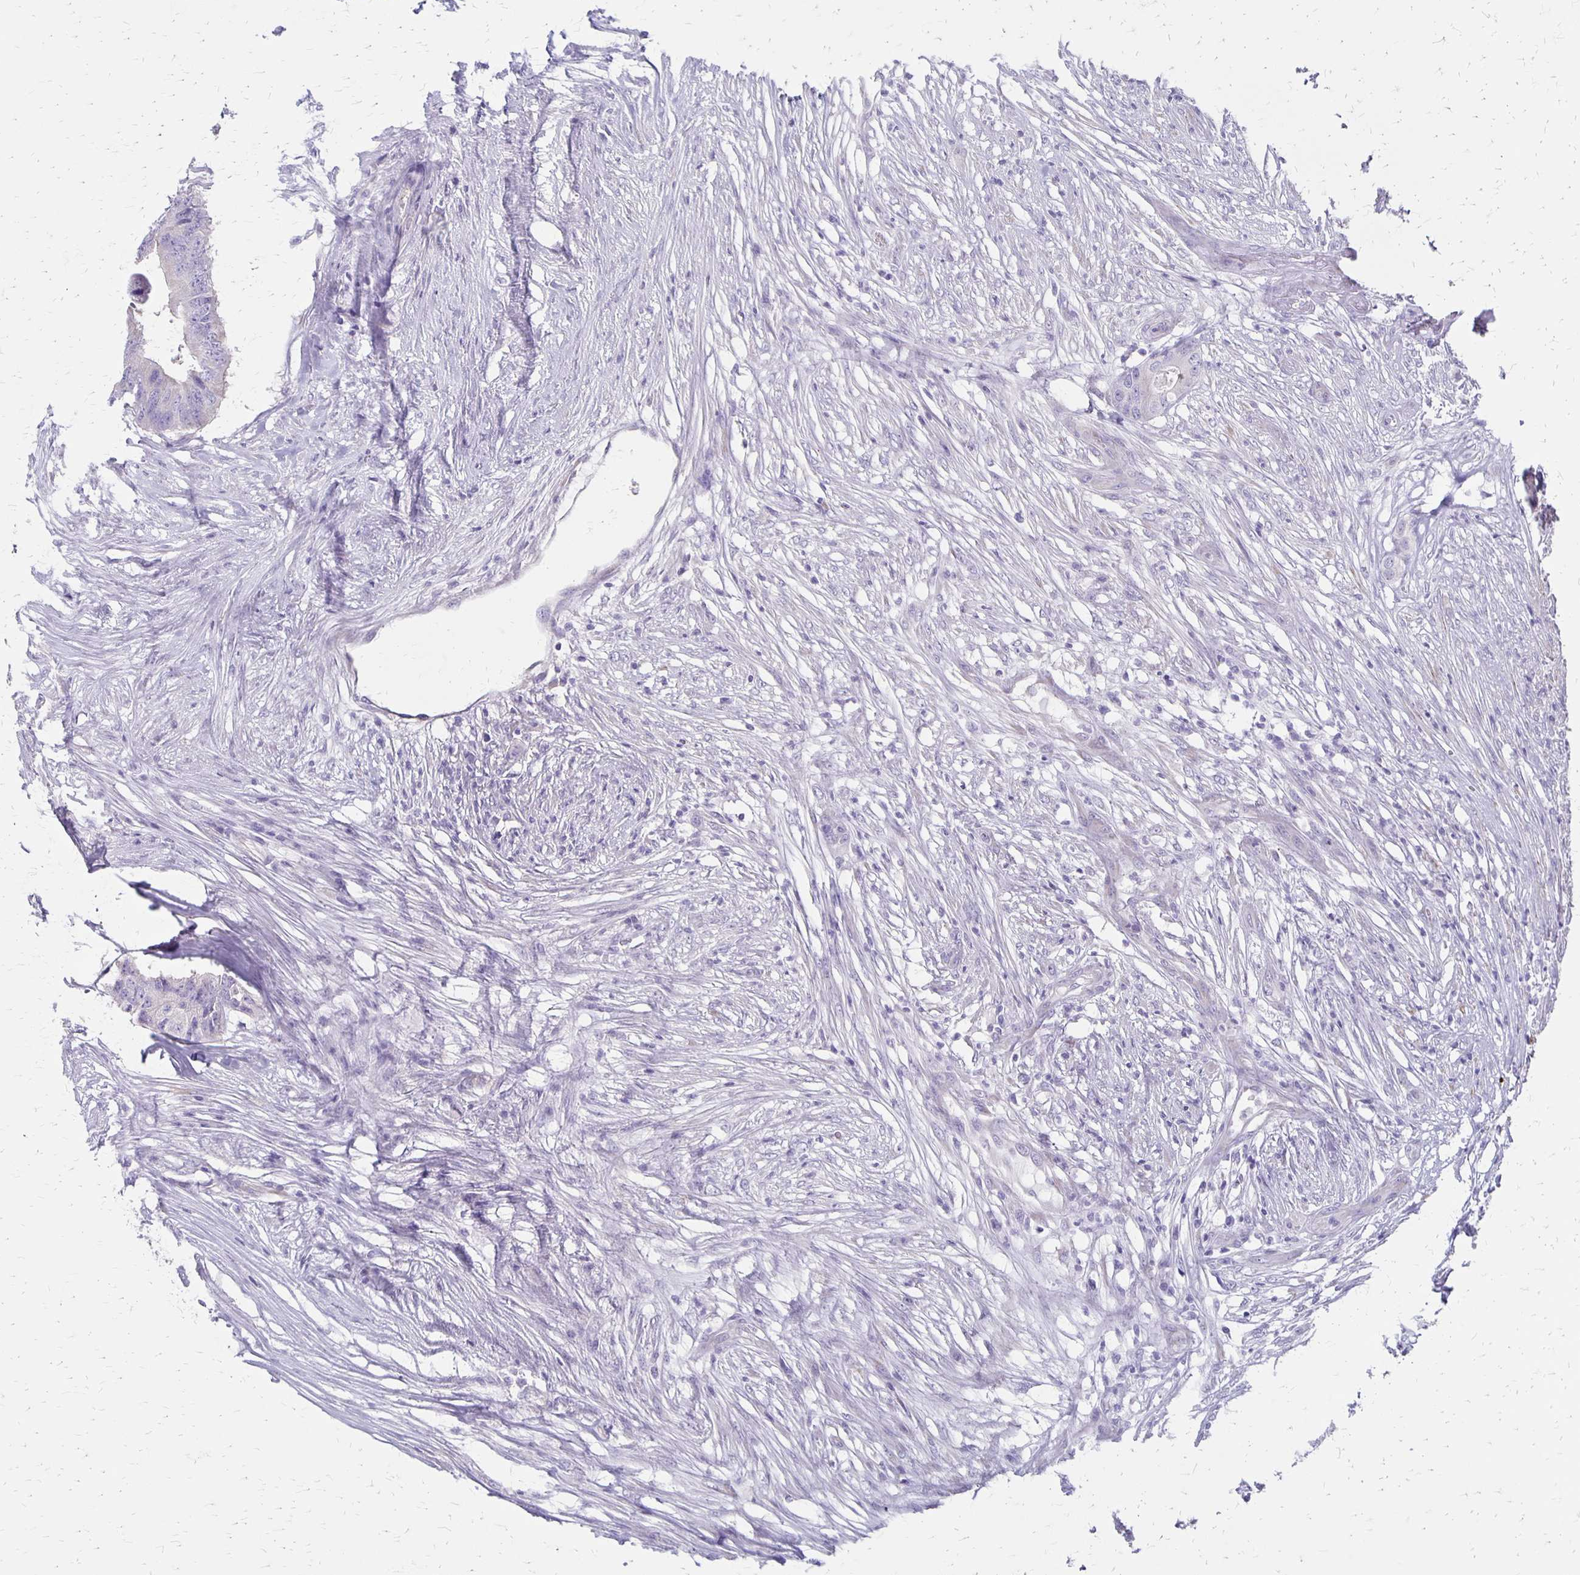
{"staining": {"intensity": "negative", "quantity": "none", "location": "none"}, "tissue": "colorectal cancer", "cell_type": "Tumor cells", "image_type": "cancer", "snomed": [{"axis": "morphology", "description": "Adenocarcinoma, NOS"}, {"axis": "topography", "description": "Colon"}], "caption": "This is an immunohistochemistry (IHC) photomicrograph of human colorectal cancer (adenocarcinoma). There is no expression in tumor cells.", "gene": "HOMER1", "patient": {"sex": "male", "age": 71}}